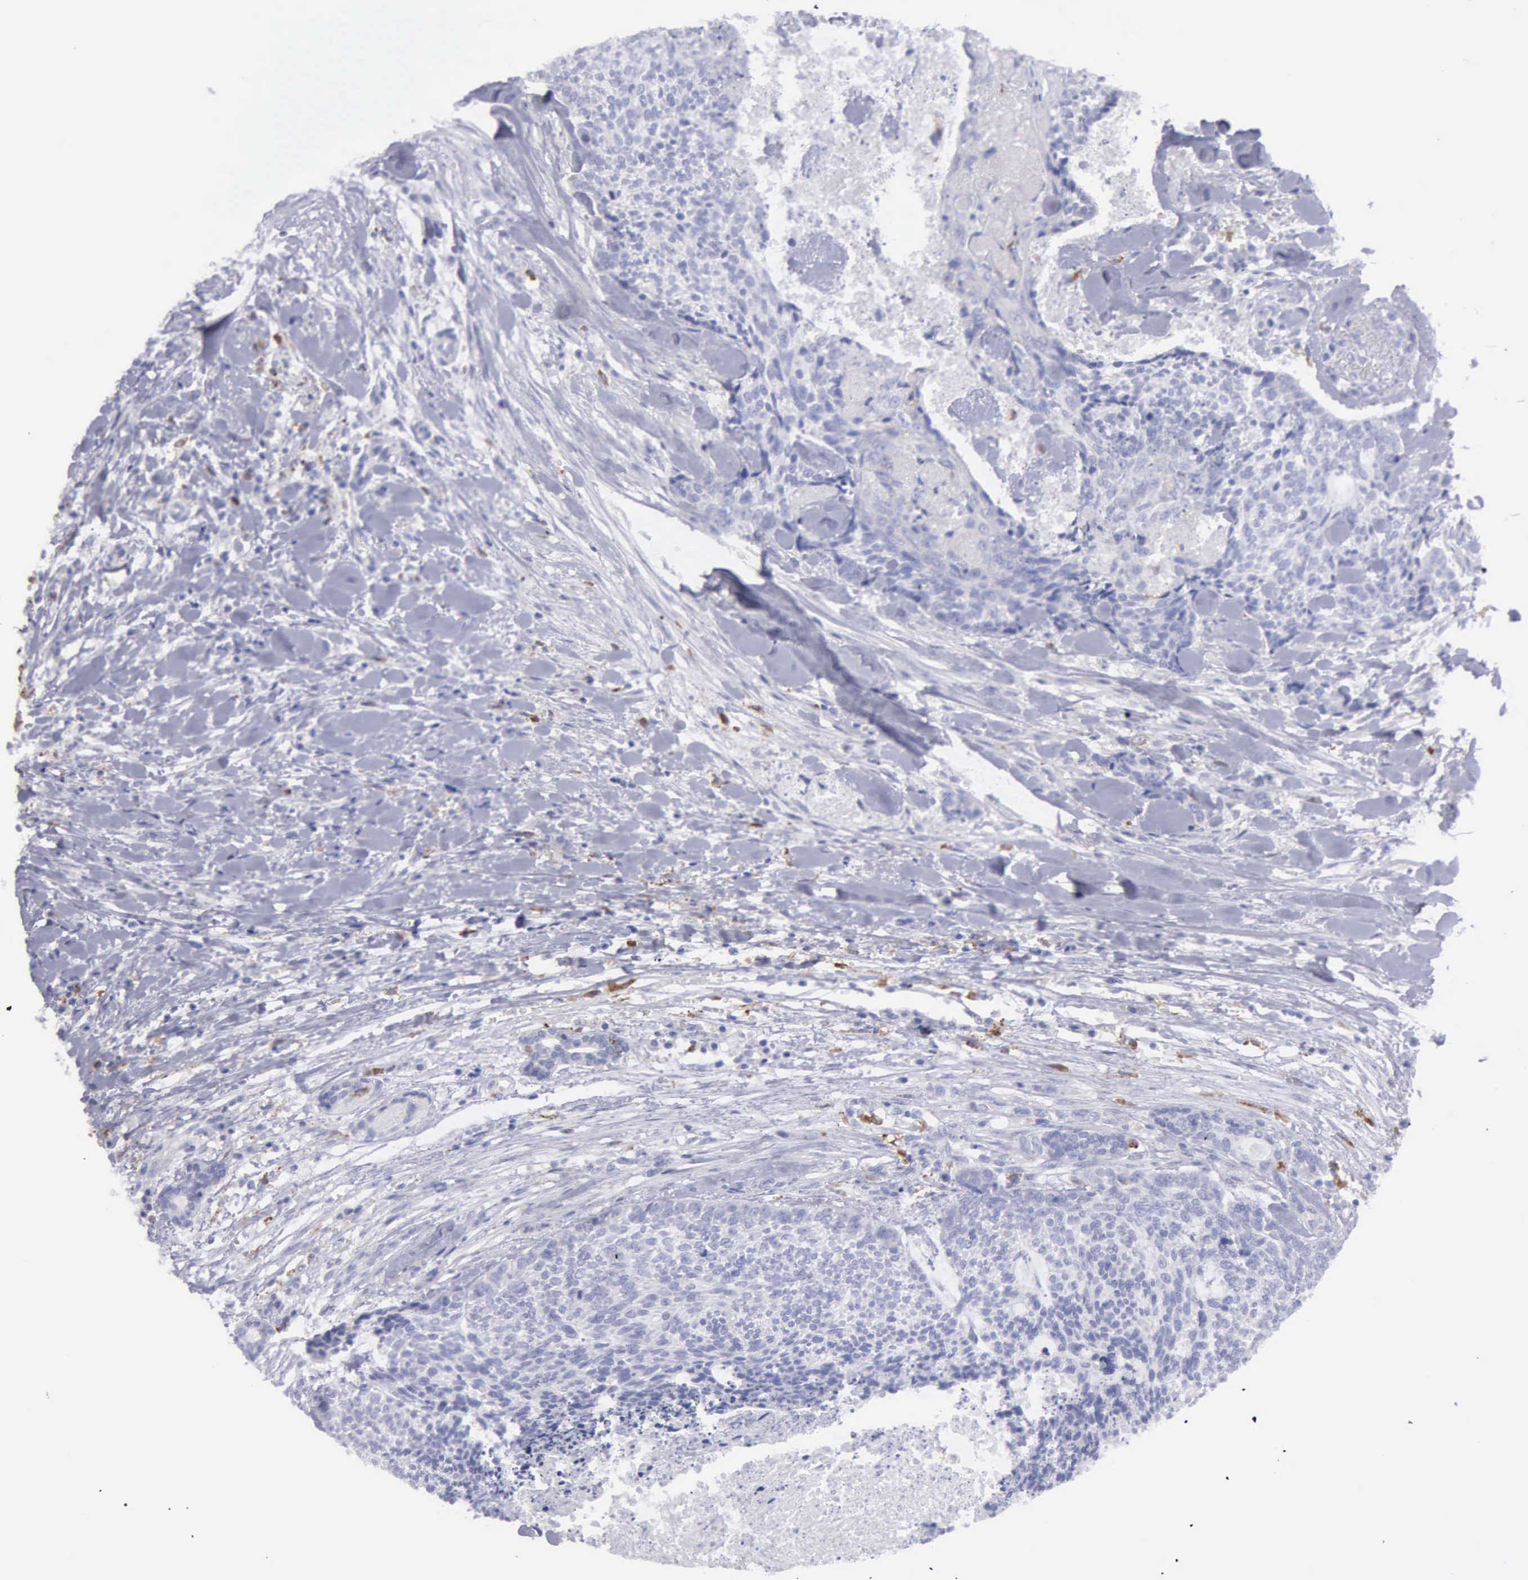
{"staining": {"intensity": "negative", "quantity": "none", "location": "none"}, "tissue": "head and neck cancer", "cell_type": "Tumor cells", "image_type": "cancer", "snomed": [{"axis": "morphology", "description": "Squamous cell carcinoma, NOS"}, {"axis": "topography", "description": "Salivary gland"}, {"axis": "topography", "description": "Head-Neck"}], "caption": "Tumor cells are negative for brown protein staining in head and neck squamous cell carcinoma.", "gene": "TYRP1", "patient": {"sex": "male", "age": 70}}